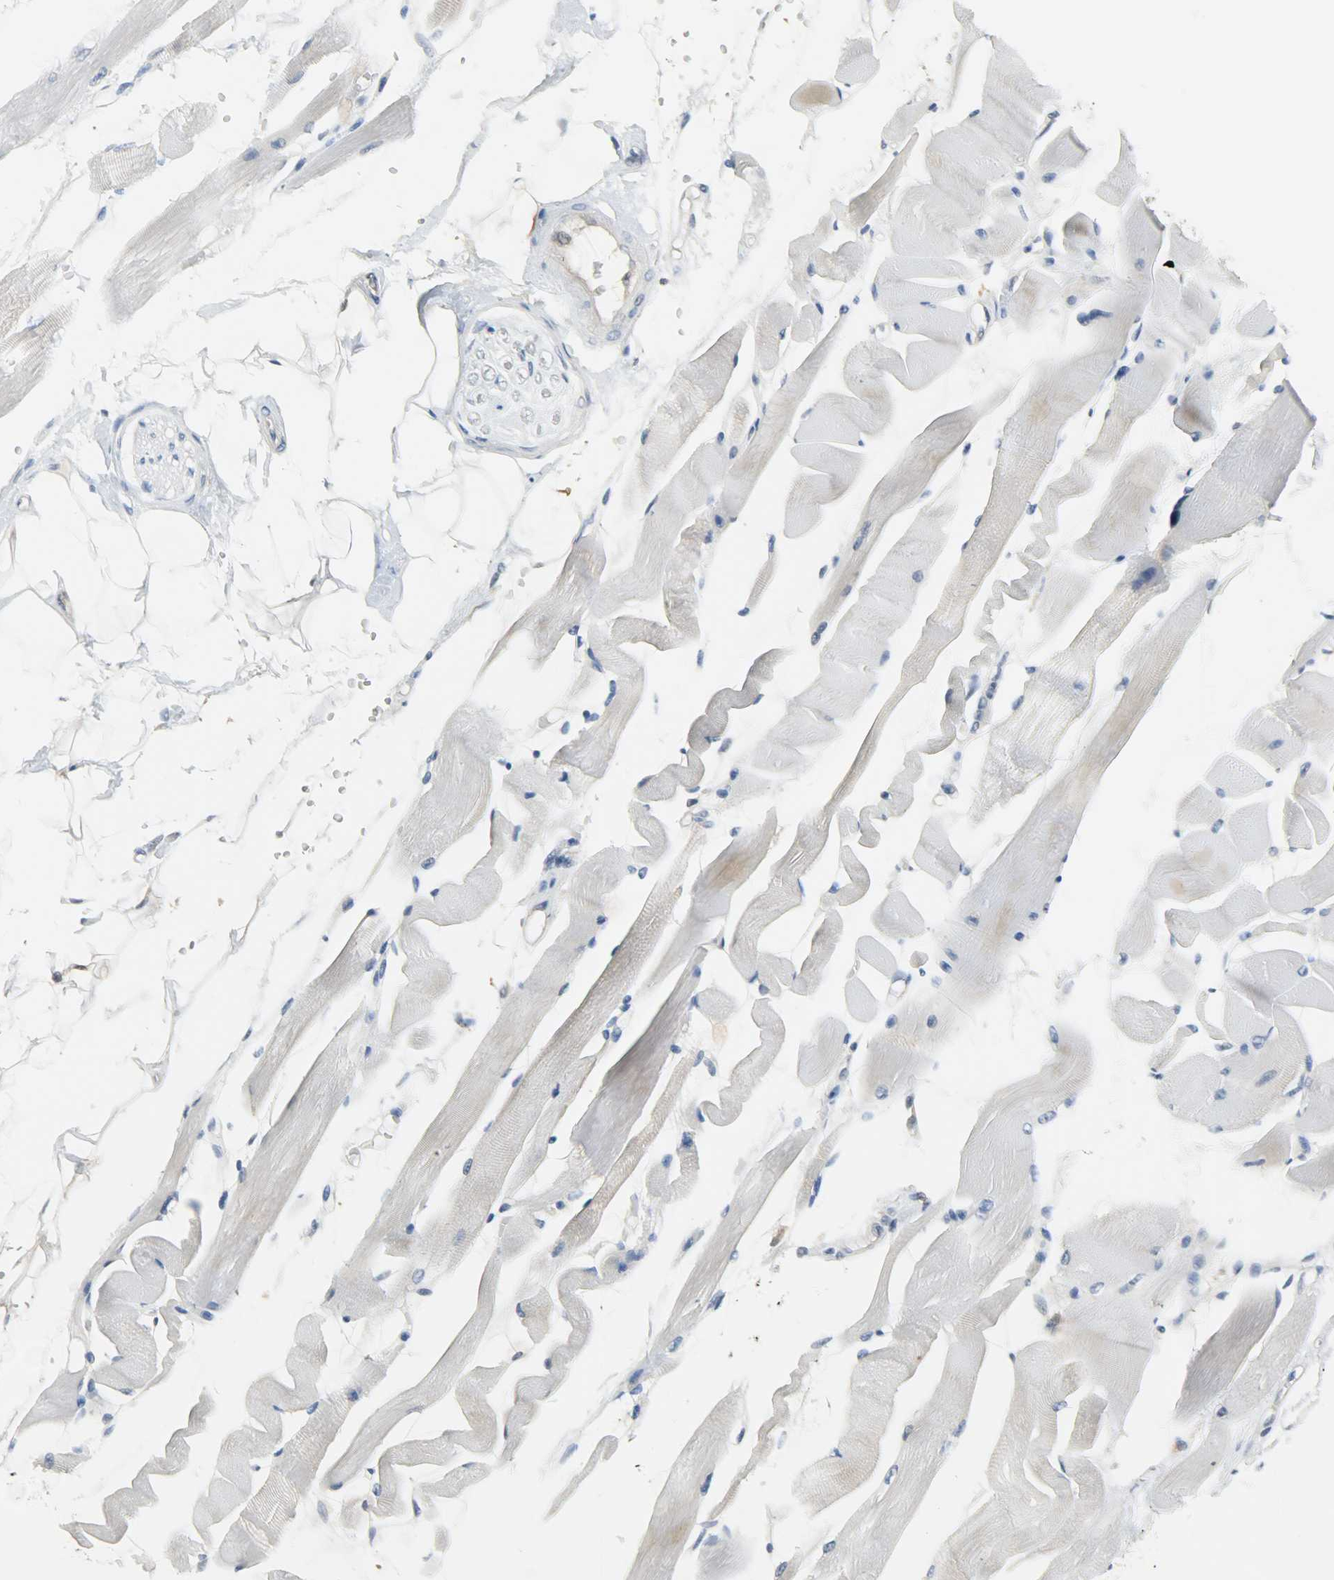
{"staining": {"intensity": "moderate", "quantity": "<25%", "location": "cytoplasmic/membranous"}, "tissue": "skeletal muscle", "cell_type": "Myocytes", "image_type": "normal", "snomed": [{"axis": "morphology", "description": "Normal tissue, NOS"}, {"axis": "topography", "description": "Skeletal muscle"}, {"axis": "topography", "description": "Peripheral nerve tissue"}], "caption": "Immunohistochemistry (DAB) staining of unremarkable human skeletal muscle demonstrates moderate cytoplasmic/membranous protein positivity in about <25% of myocytes. (DAB = brown stain, brightfield microscopy at high magnification).", "gene": "EIF4EBP1", "patient": {"sex": "female", "age": 84}}